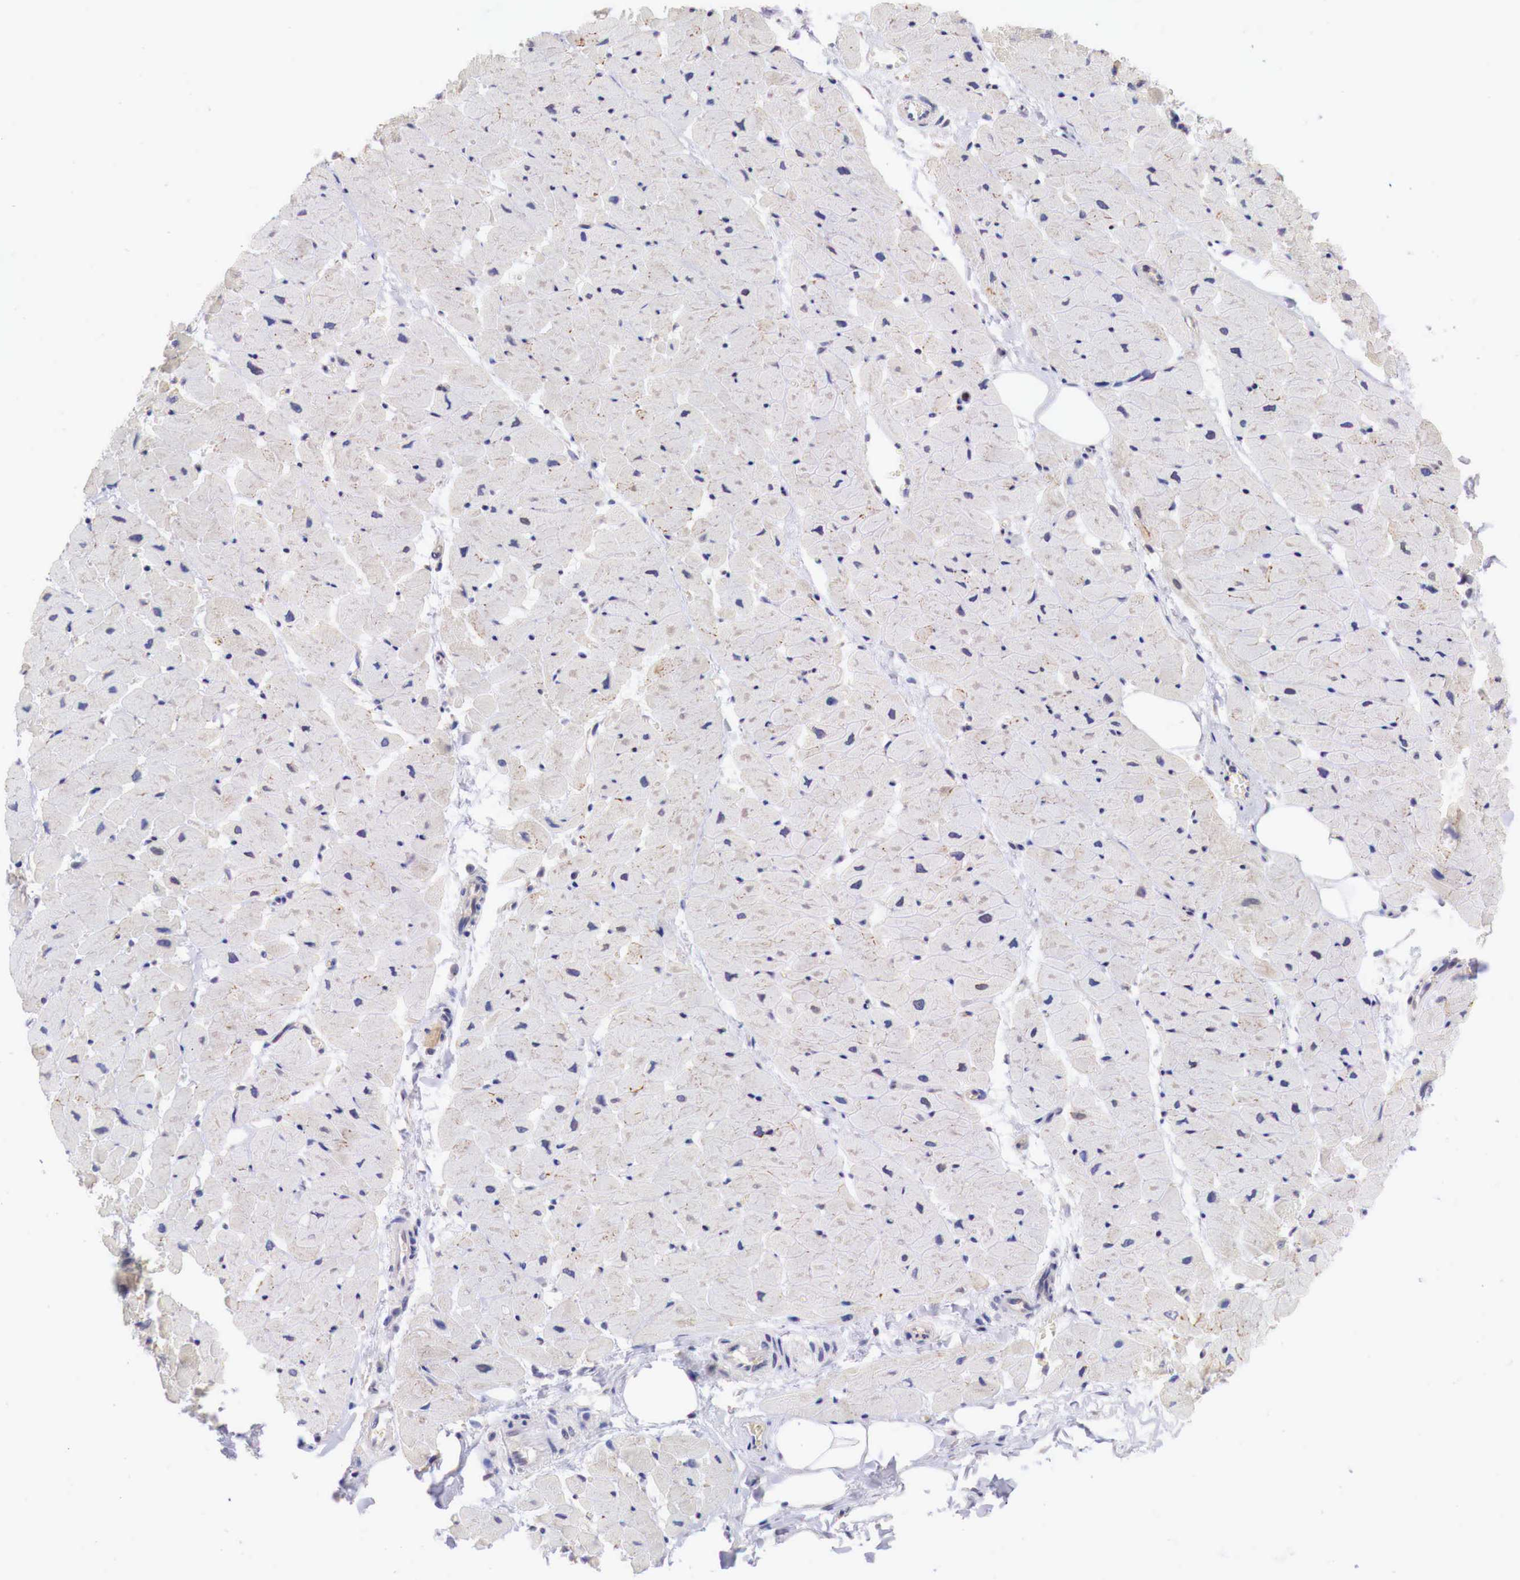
{"staining": {"intensity": "negative", "quantity": "none", "location": "none"}, "tissue": "heart muscle", "cell_type": "Cardiomyocytes", "image_type": "normal", "snomed": [{"axis": "morphology", "description": "Normal tissue, NOS"}, {"axis": "topography", "description": "Heart"}], "caption": "An immunohistochemistry (IHC) photomicrograph of unremarkable heart muscle is shown. There is no staining in cardiomyocytes of heart muscle.", "gene": "PABIR2", "patient": {"sex": "female", "age": 19}}